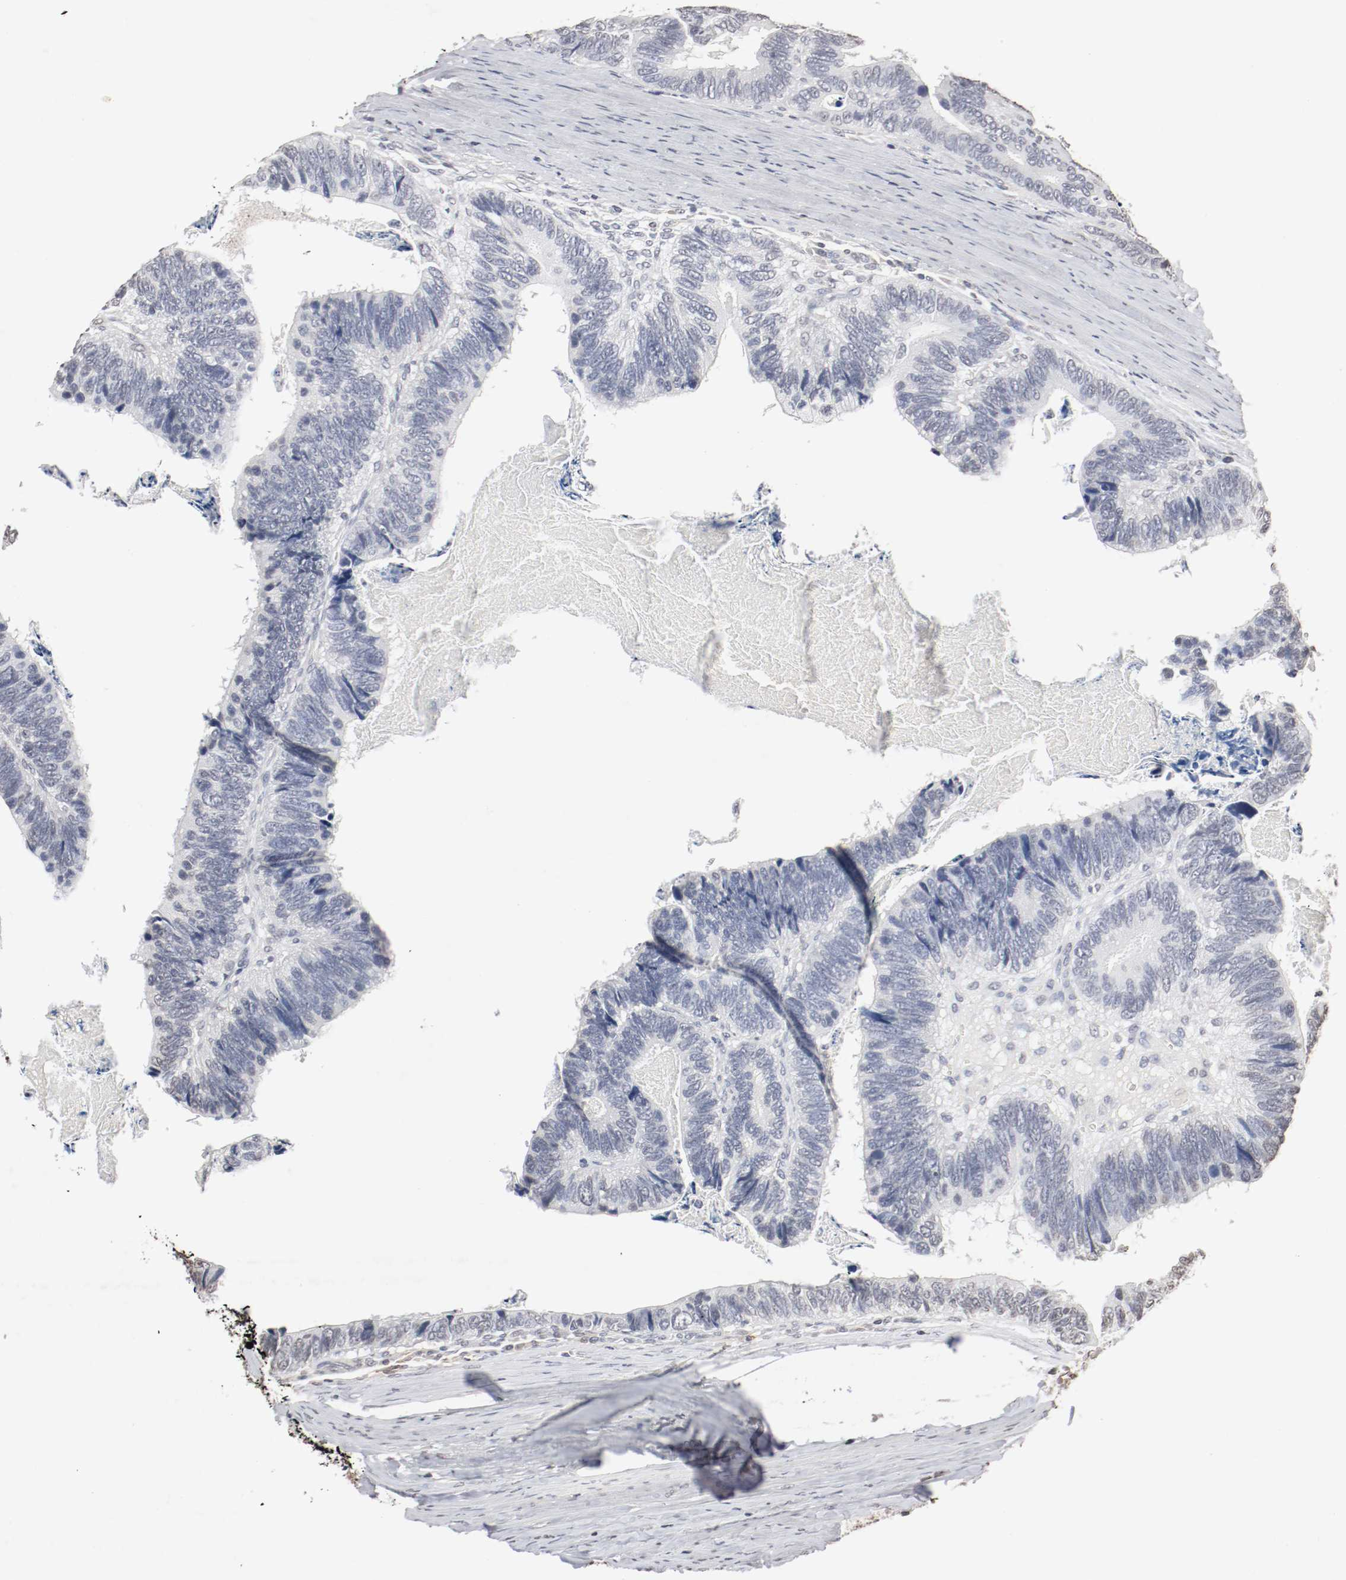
{"staining": {"intensity": "negative", "quantity": "none", "location": "none"}, "tissue": "colorectal cancer", "cell_type": "Tumor cells", "image_type": "cancer", "snomed": [{"axis": "morphology", "description": "Adenocarcinoma, NOS"}, {"axis": "topography", "description": "Colon"}], "caption": "IHC of human colorectal cancer (adenocarcinoma) demonstrates no positivity in tumor cells.", "gene": "WASL", "patient": {"sex": "male", "age": 72}}